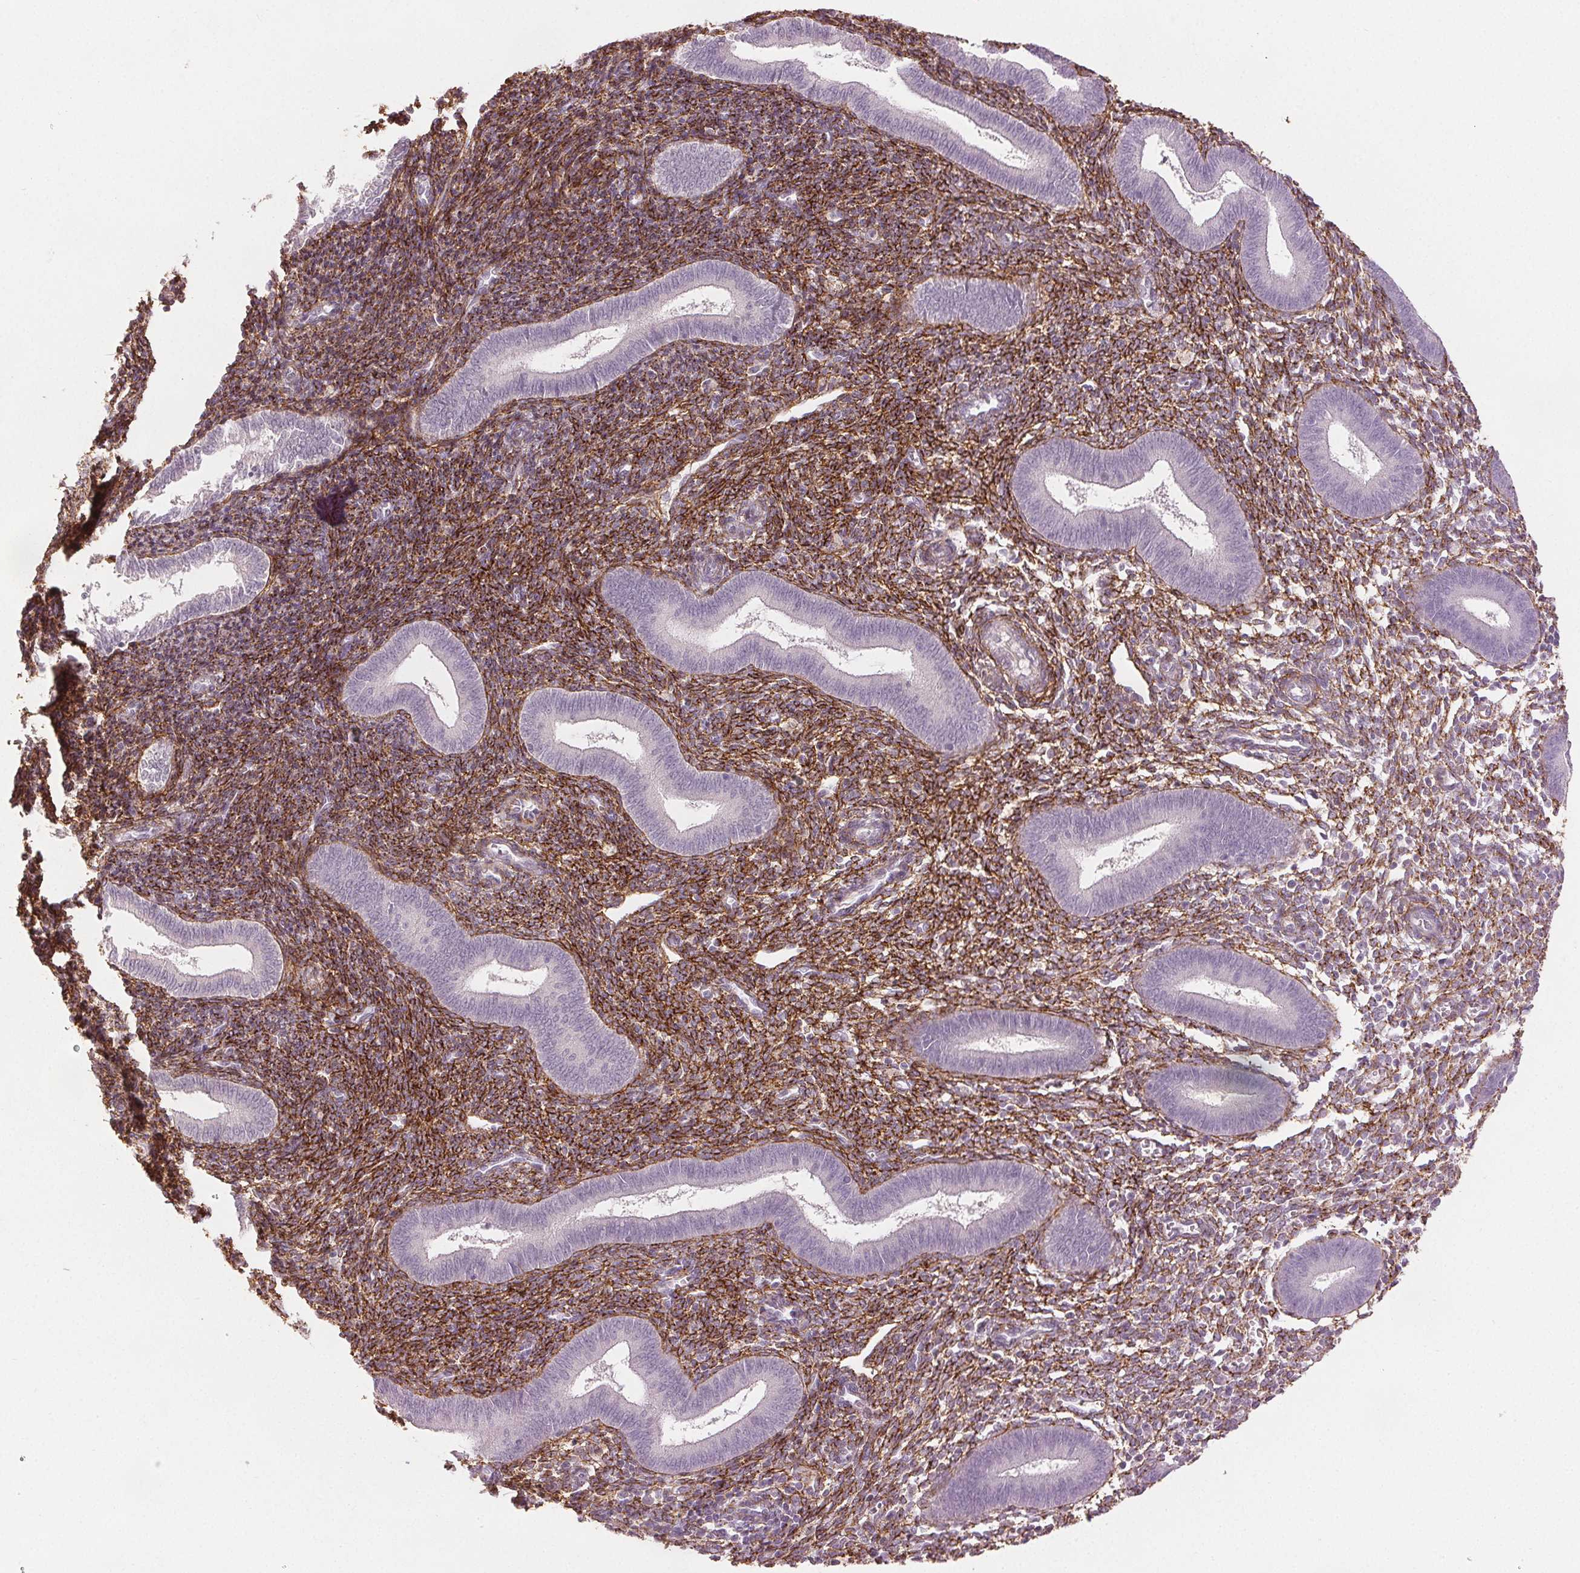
{"staining": {"intensity": "strong", "quantity": "25%-75%", "location": "cytoplasmic/membranous"}, "tissue": "endometrium", "cell_type": "Cells in endometrial stroma", "image_type": "normal", "snomed": [{"axis": "morphology", "description": "Normal tissue, NOS"}, {"axis": "topography", "description": "Endometrium"}], "caption": "Brown immunohistochemical staining in benign human endometrium reveals strong cytoplasmic/membranous positivity in approximately 25%-75% of cells in endometrial stroma.", "gene": "FBN1", "patient": {"sex": "female", "age": 25}}